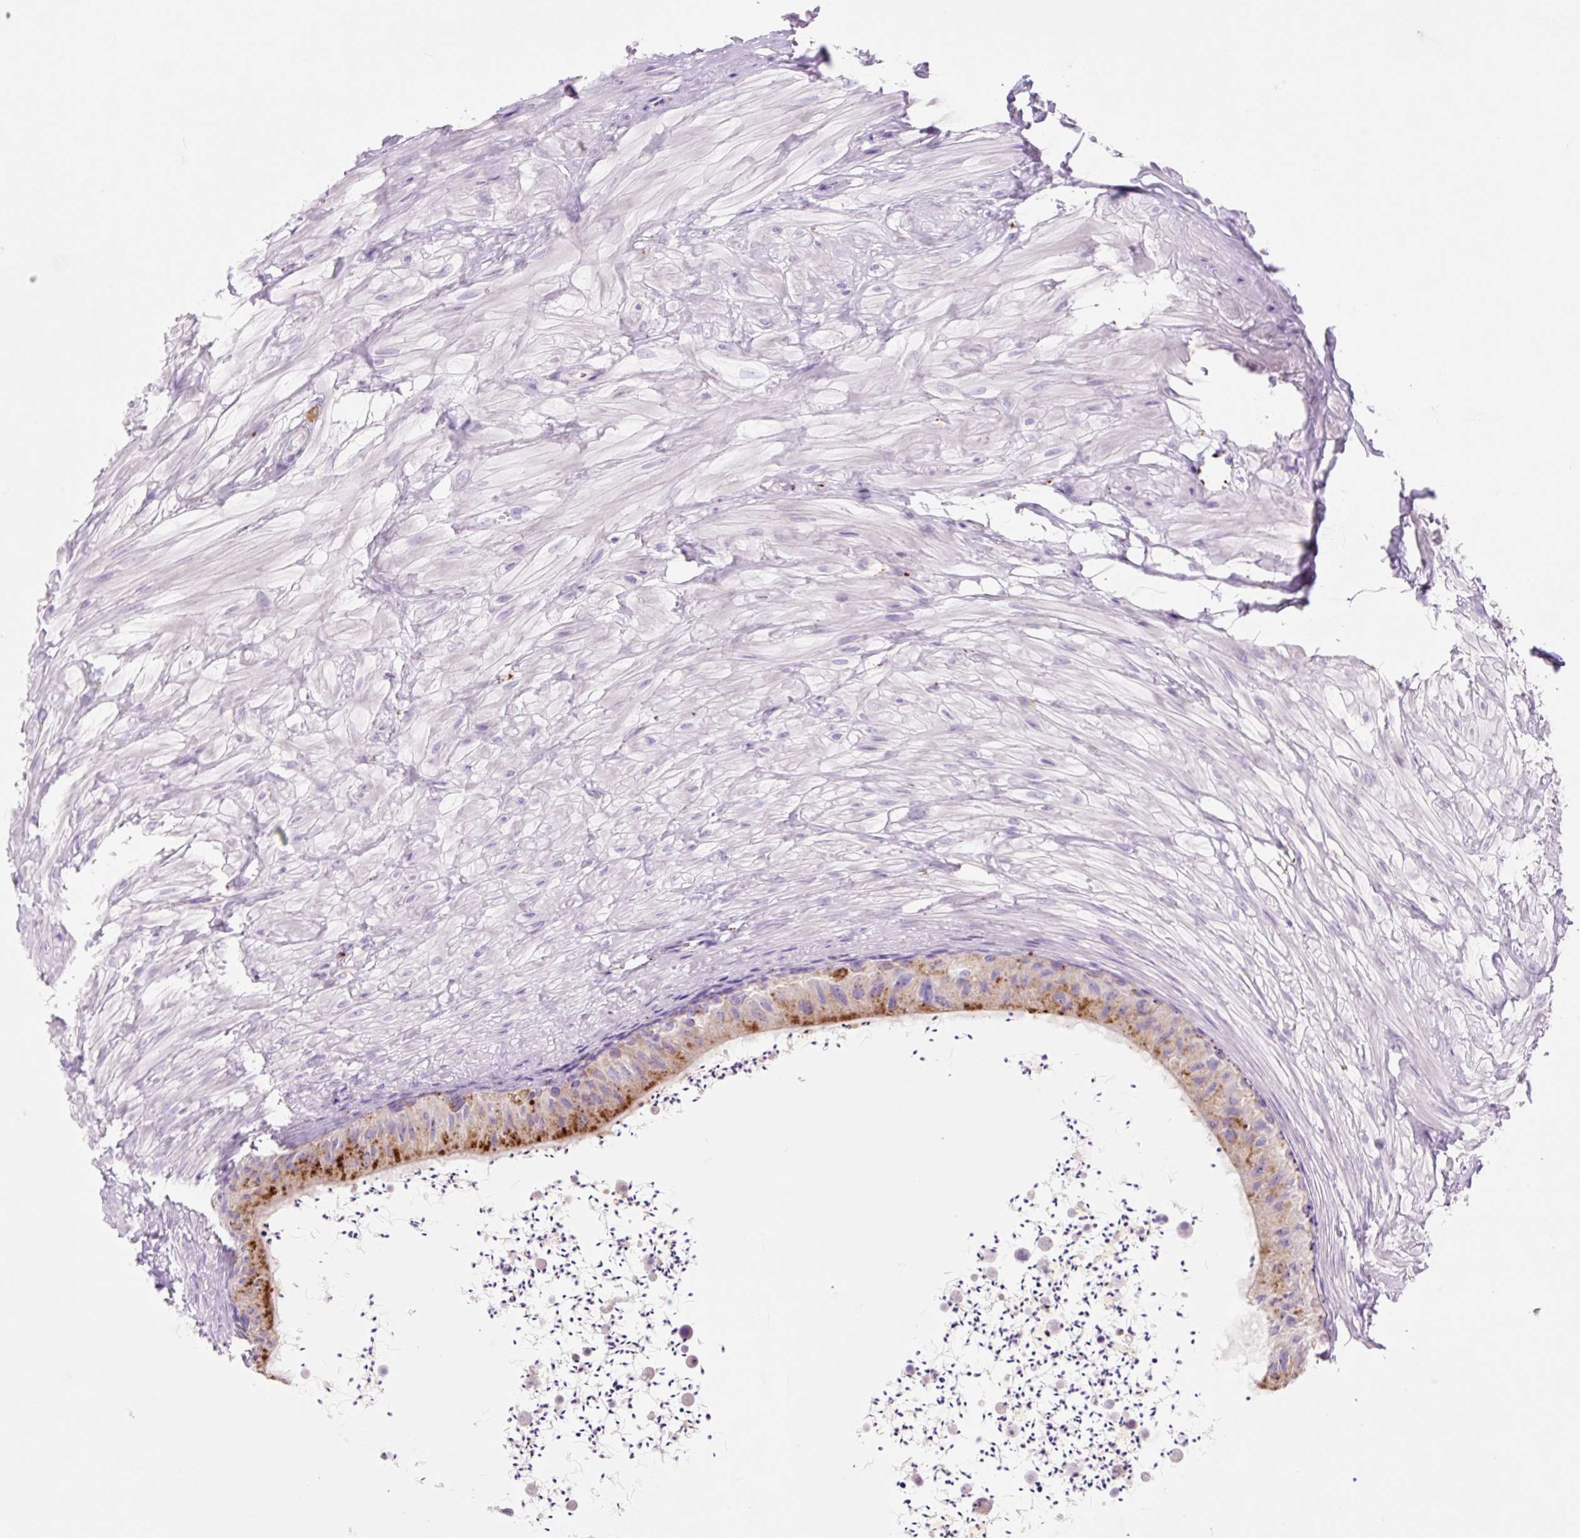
{"staining": {"intensity": "moderate", "quantity": "<25%", "location": "cytoplasmic/membranous"}, "tissue": "epididymis", "cell_type": "Glandular cells", "image_type": "normal", "snomed": [{"axis": "morphology", "description": "Normal tissue, NOS"}, {"axis": "topography", "description": "Epididymis"}, {"axis": "topography", "description": "Peripheral nerve tissue"}], "caption": "Immunohistochemistry of normal epididymis demonstrates low levels of moderate cytoplasmic/membranous staining in about <25% of glandular cells.", "gene": "HEXA", "patient": {"sex": "male", "age": 32}}